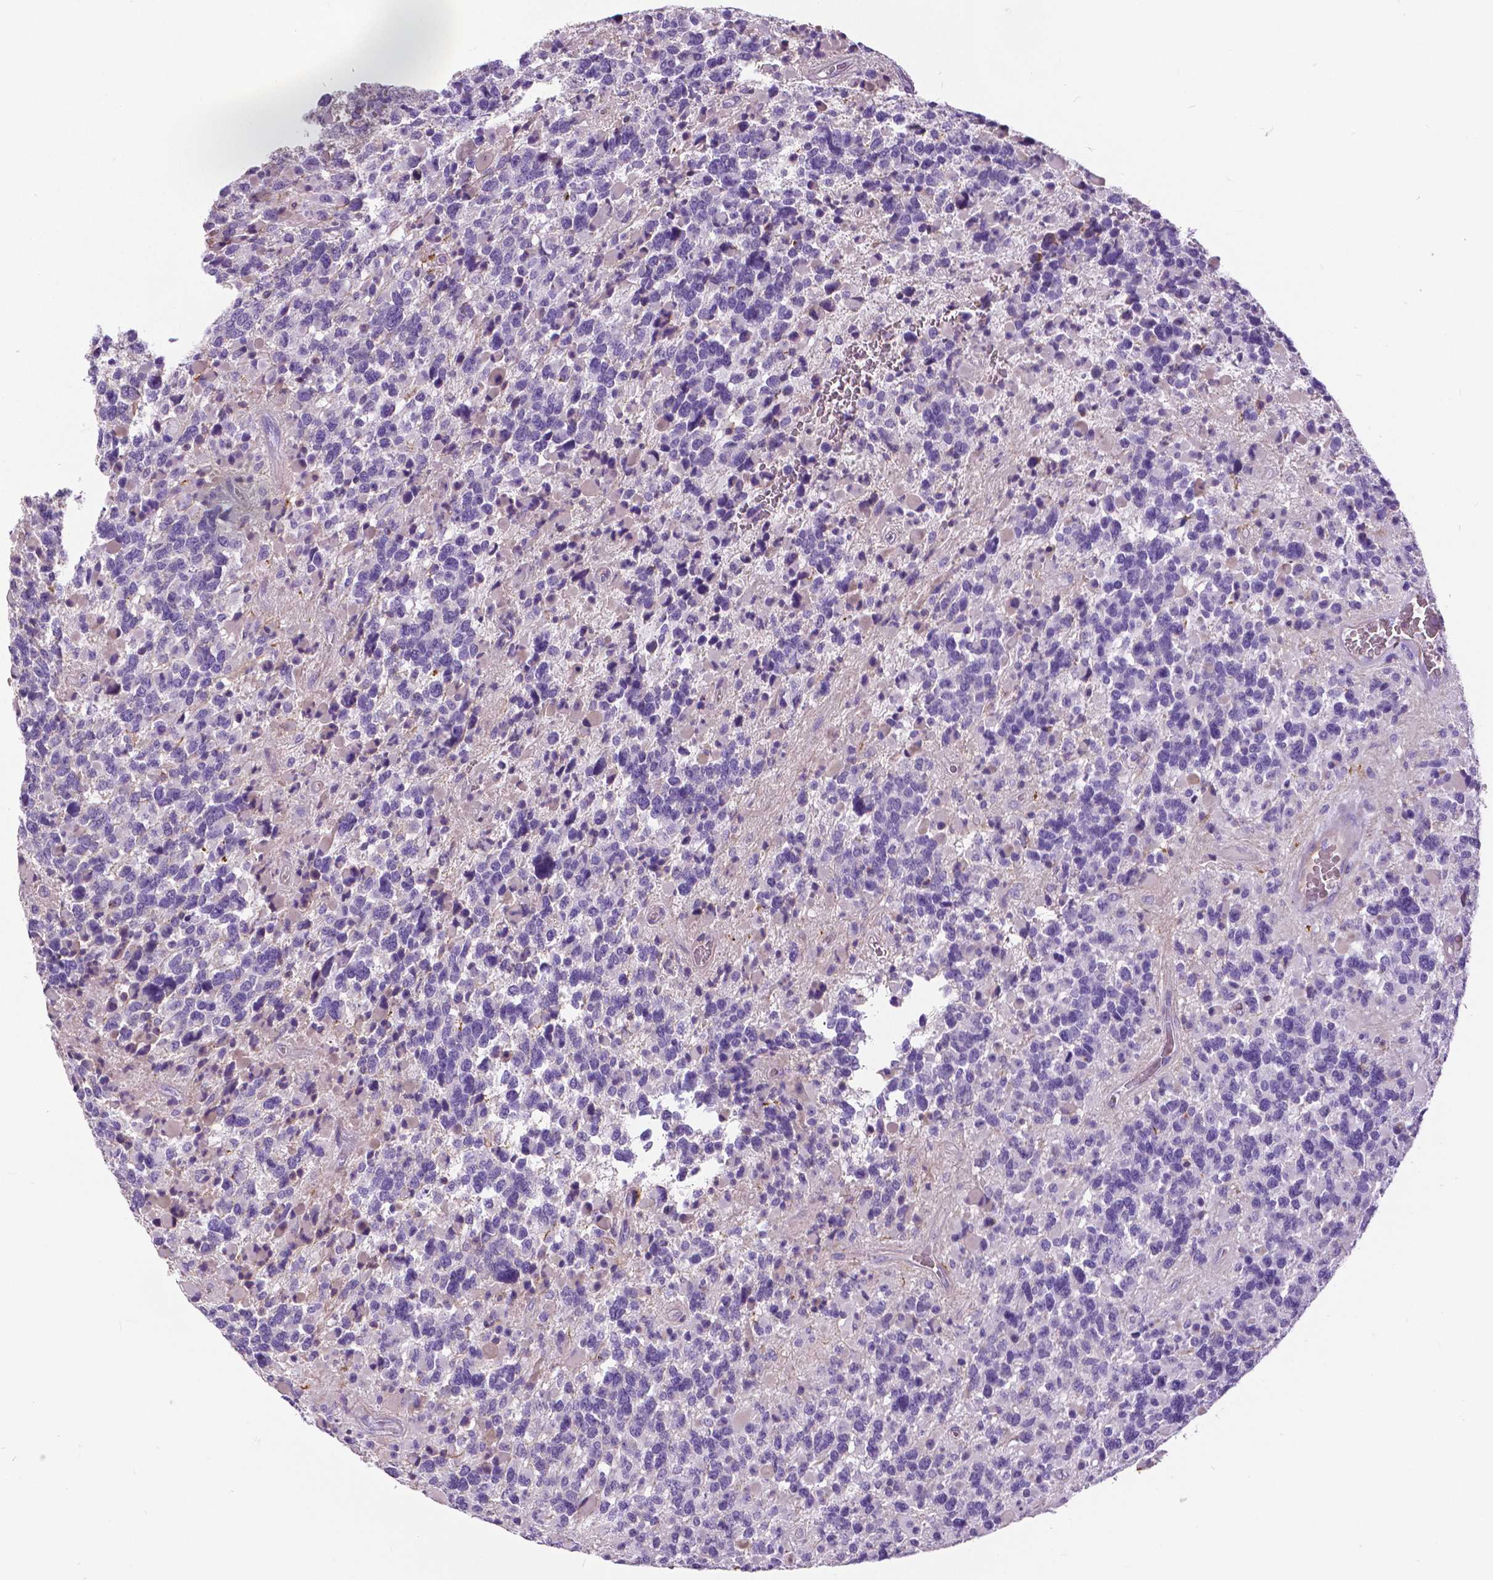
{"staining": {"intensity": "negative", "quantity": "none", "location": "none"}, "tissue": "glioma", "cell_type": "Tumor cells", "image_type": "cancer", "snomed": [{"axis": "morphology", "description": "Glioma, malignant, High grade"}, {"axis": "topography", "description": "Brain"}], "caption": "This is a image of IHC staining of malignant glioma (high-grade), which shows no staining in tumor cells. (Brightfield microscopy of DAB immunohistochemistry at high magnification).", "gene": "ANXA13", "patient": {"sex": "female", "age": 40}}